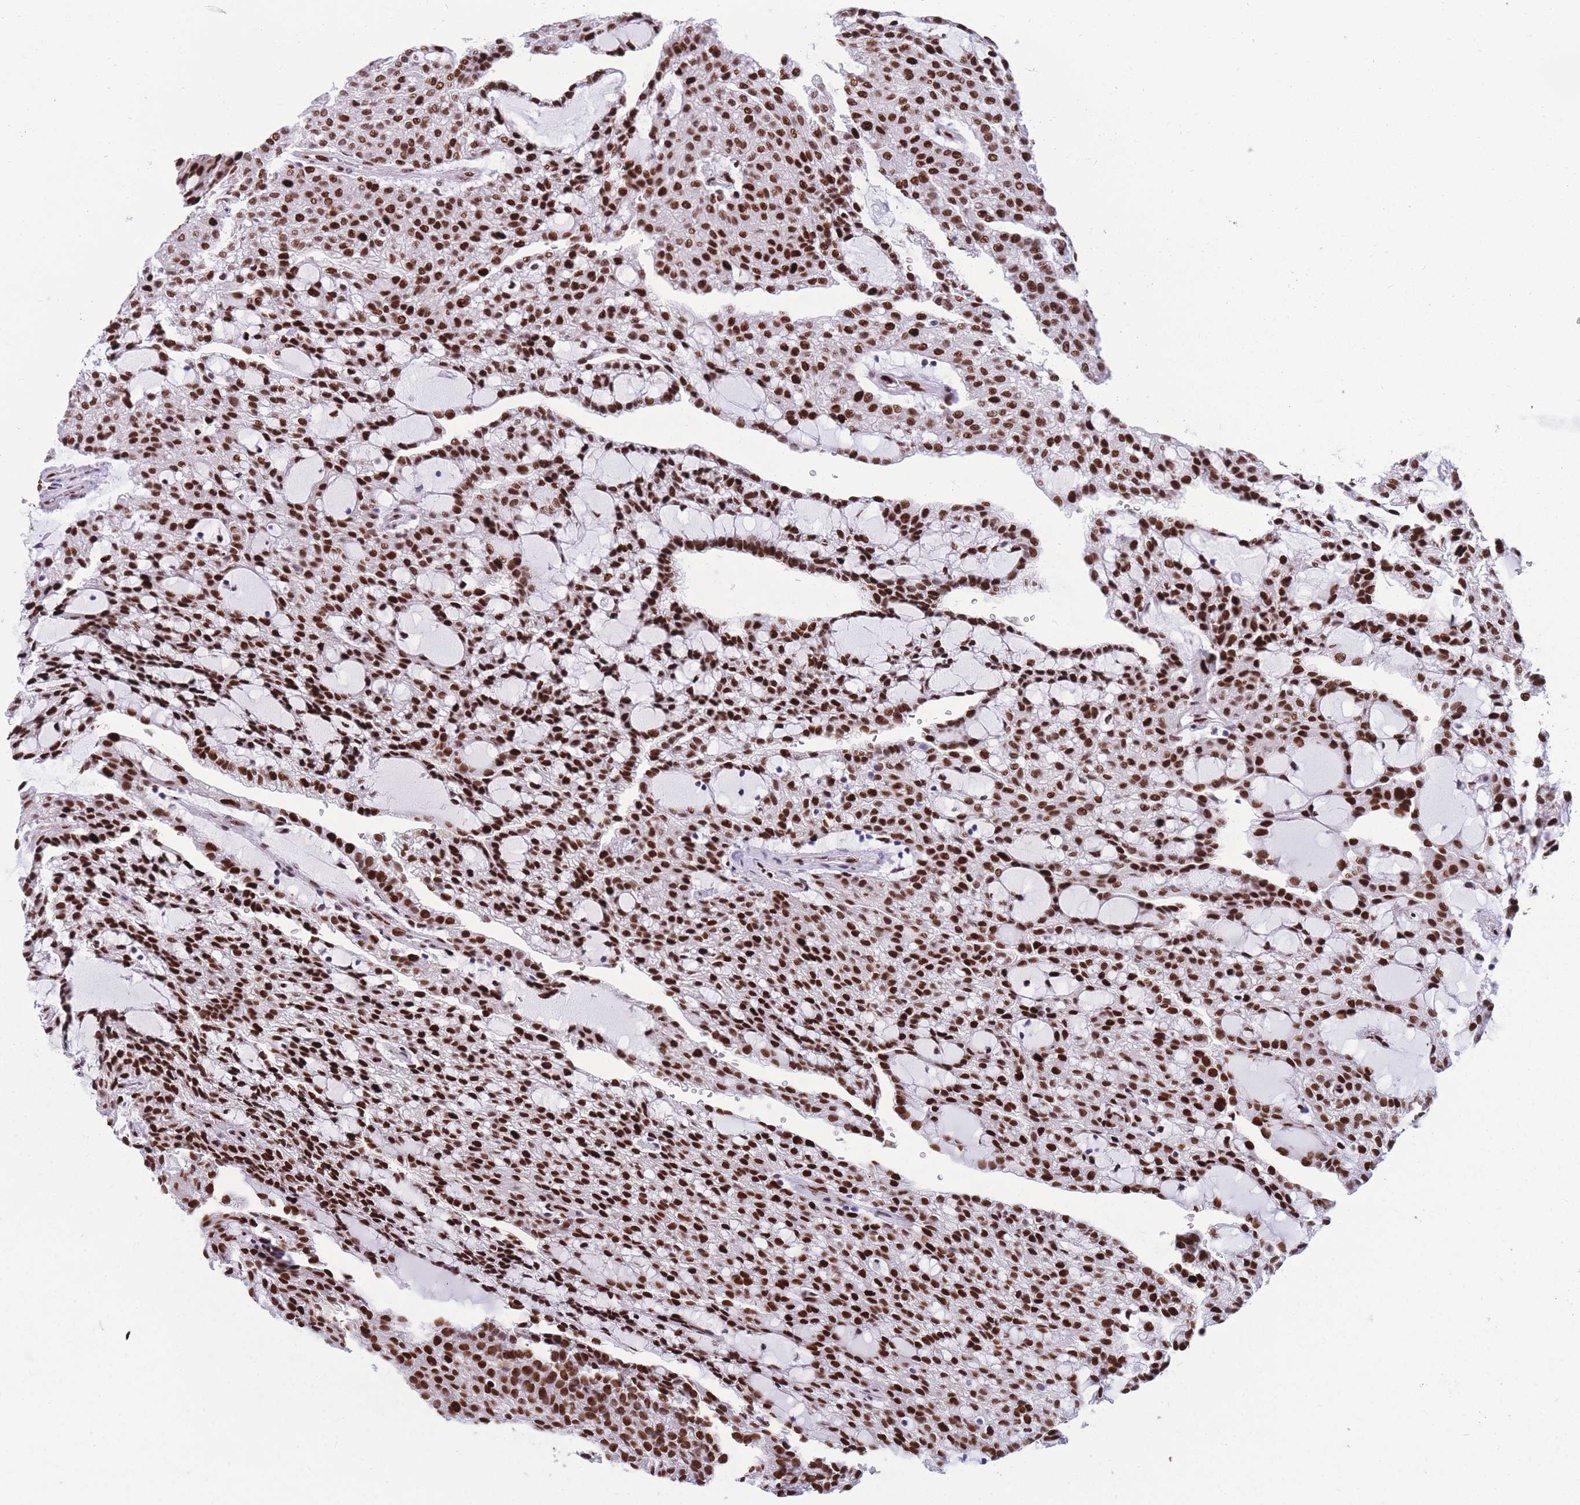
{"staining": {"intensity": "strong", "quantity": ">75%", "location": "nuclear"}, "tissue": "renal cancer", "cell_type": "Tumor cells", "image_type": "cancer", "snomed": [{"axis": "morphology", "description": "Adenocarcinoma, NOS"}, {"axis": "topography", "description": "Kidney"}], "caption": "Tumor cells exhibit high levels of strong nuclear staining in approximately >75% of cells in renal adenocarcinoma.", "gene": "NASP", "patient": {"sex": "male", "age": 63}}